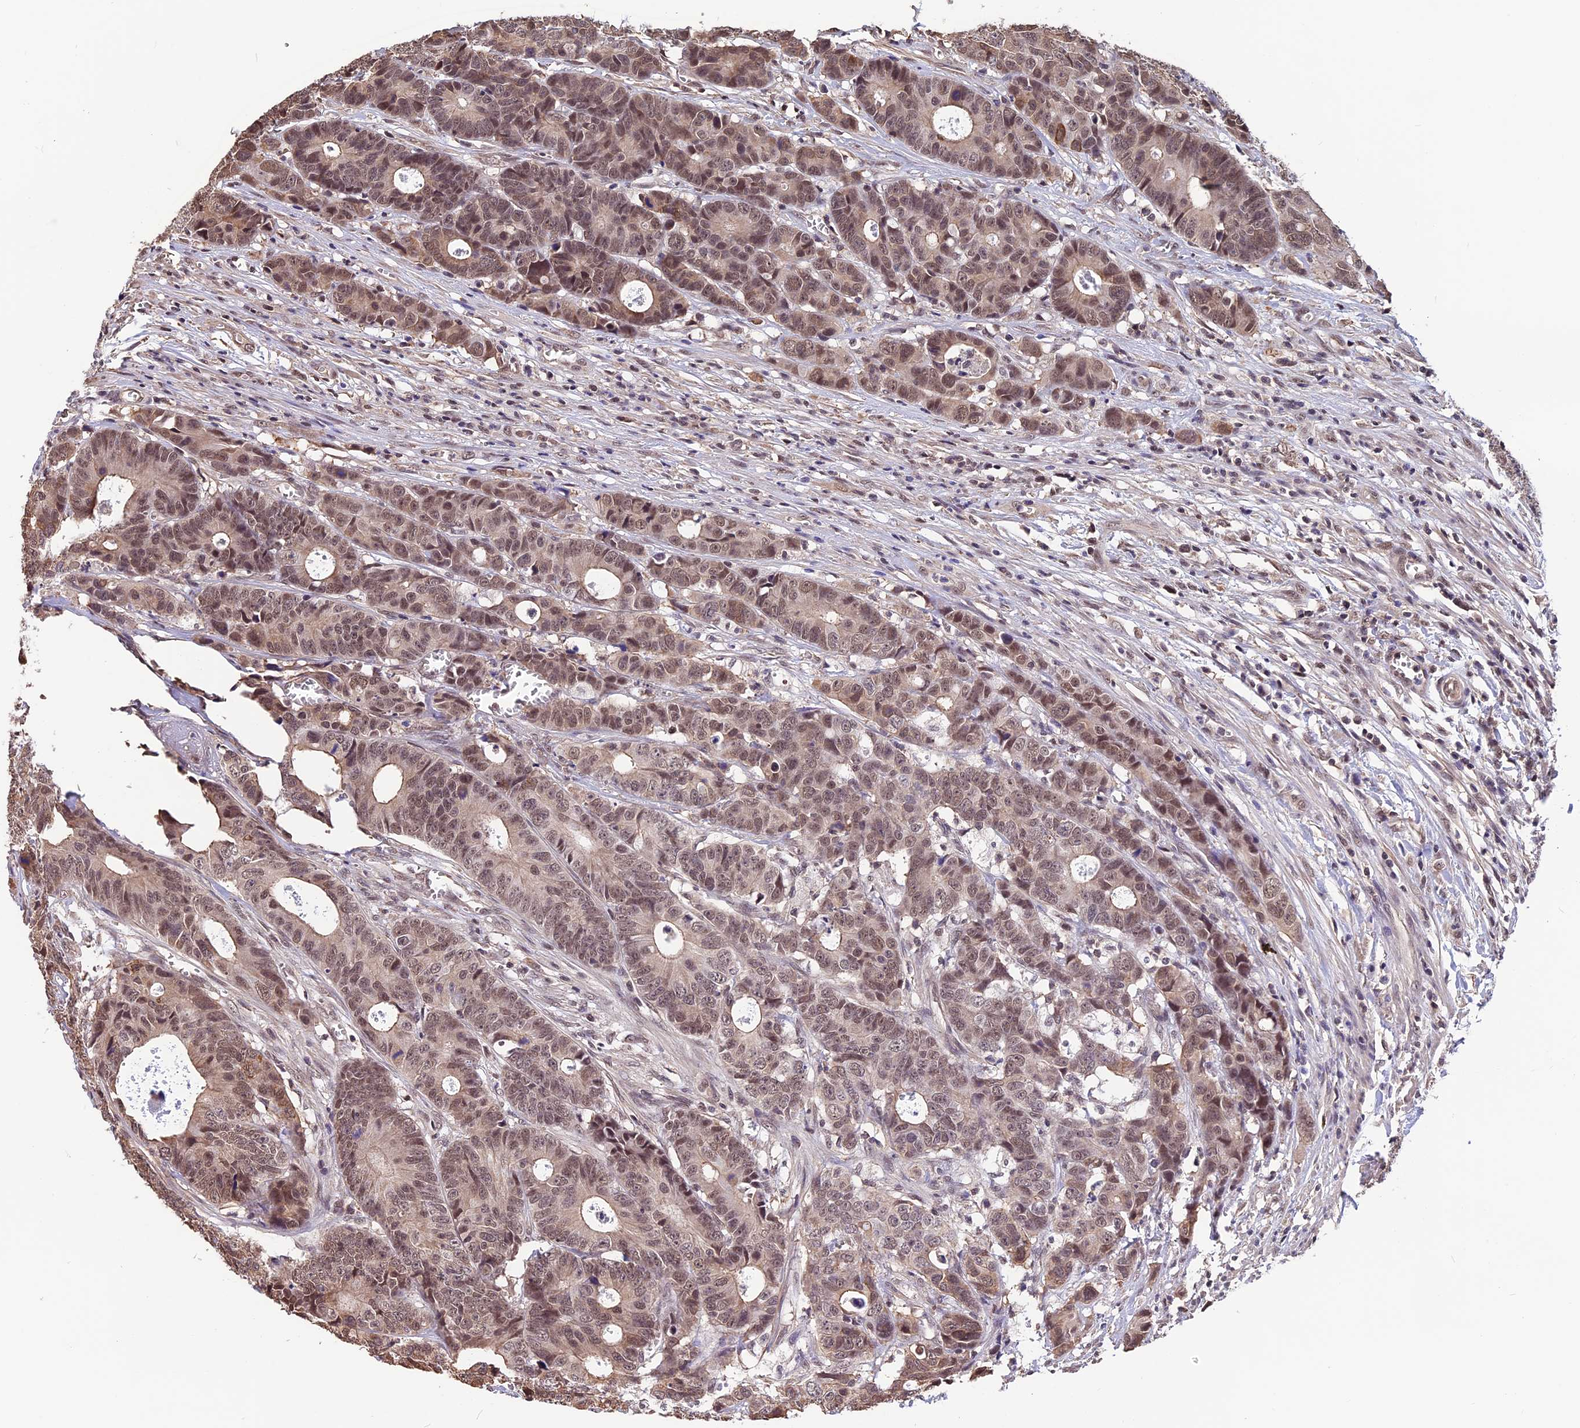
{"staining": {"intensity": "moderate", "quantity": ">75%", "location": "nuclear"}, "tissue": "colorectal cancer", "cell_type": "Tumor cells", "image_type": "cancer", "snomed": [{"axis": "morphology", "description": "Adenocarcinoma, NOS"}, {"axis": "topography", "description": "Colon"}], "caption": "This is a micrograph of immunohistochemistry staining of colorectal adenocarcinoma, which shows moderate expression in the nuclear of tumor cells.", "gene": "ZC3H4", "patient": {"sex": "female", "age": 57}}